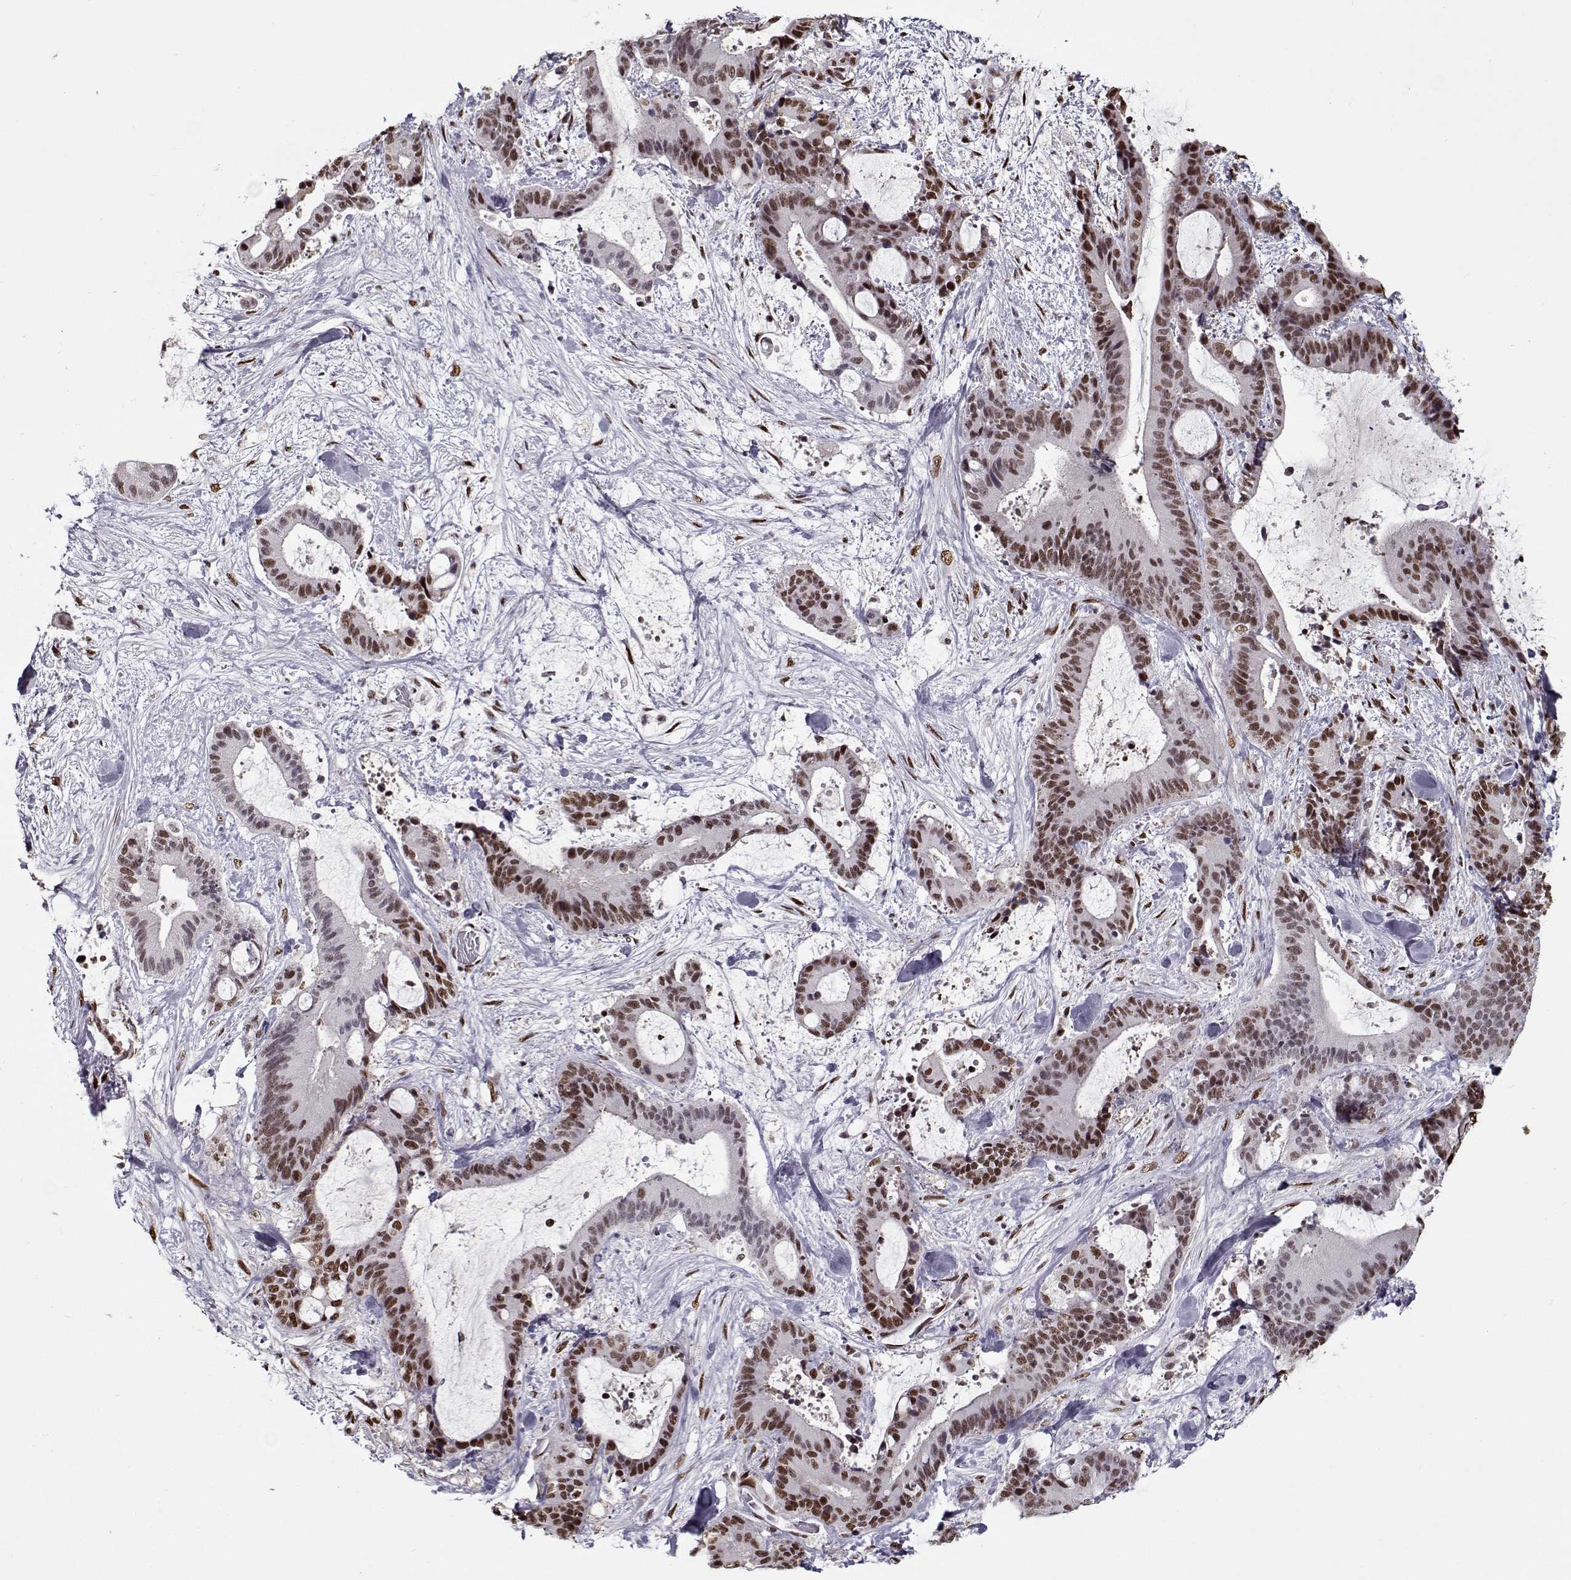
{"staining": {"intensity": "strong", "quantity": "25%-75%", "location": "nuclear"}, "tissue": "liver cancer", "cell_type": "Tumor cells", "image_type": "cancer", "snomed": [{"axis": "morphology", "description": "Cholangiocarcinoma"}, {"axis": "topography", "description": "Liver"}], "caption": "Protein expression analysis of liver cancer reveals strong nuclear positivity in approximately 25%-75% of tumor cells.", "gene": "PRMT8", "patient": {"sex": "female", "age": 73}}